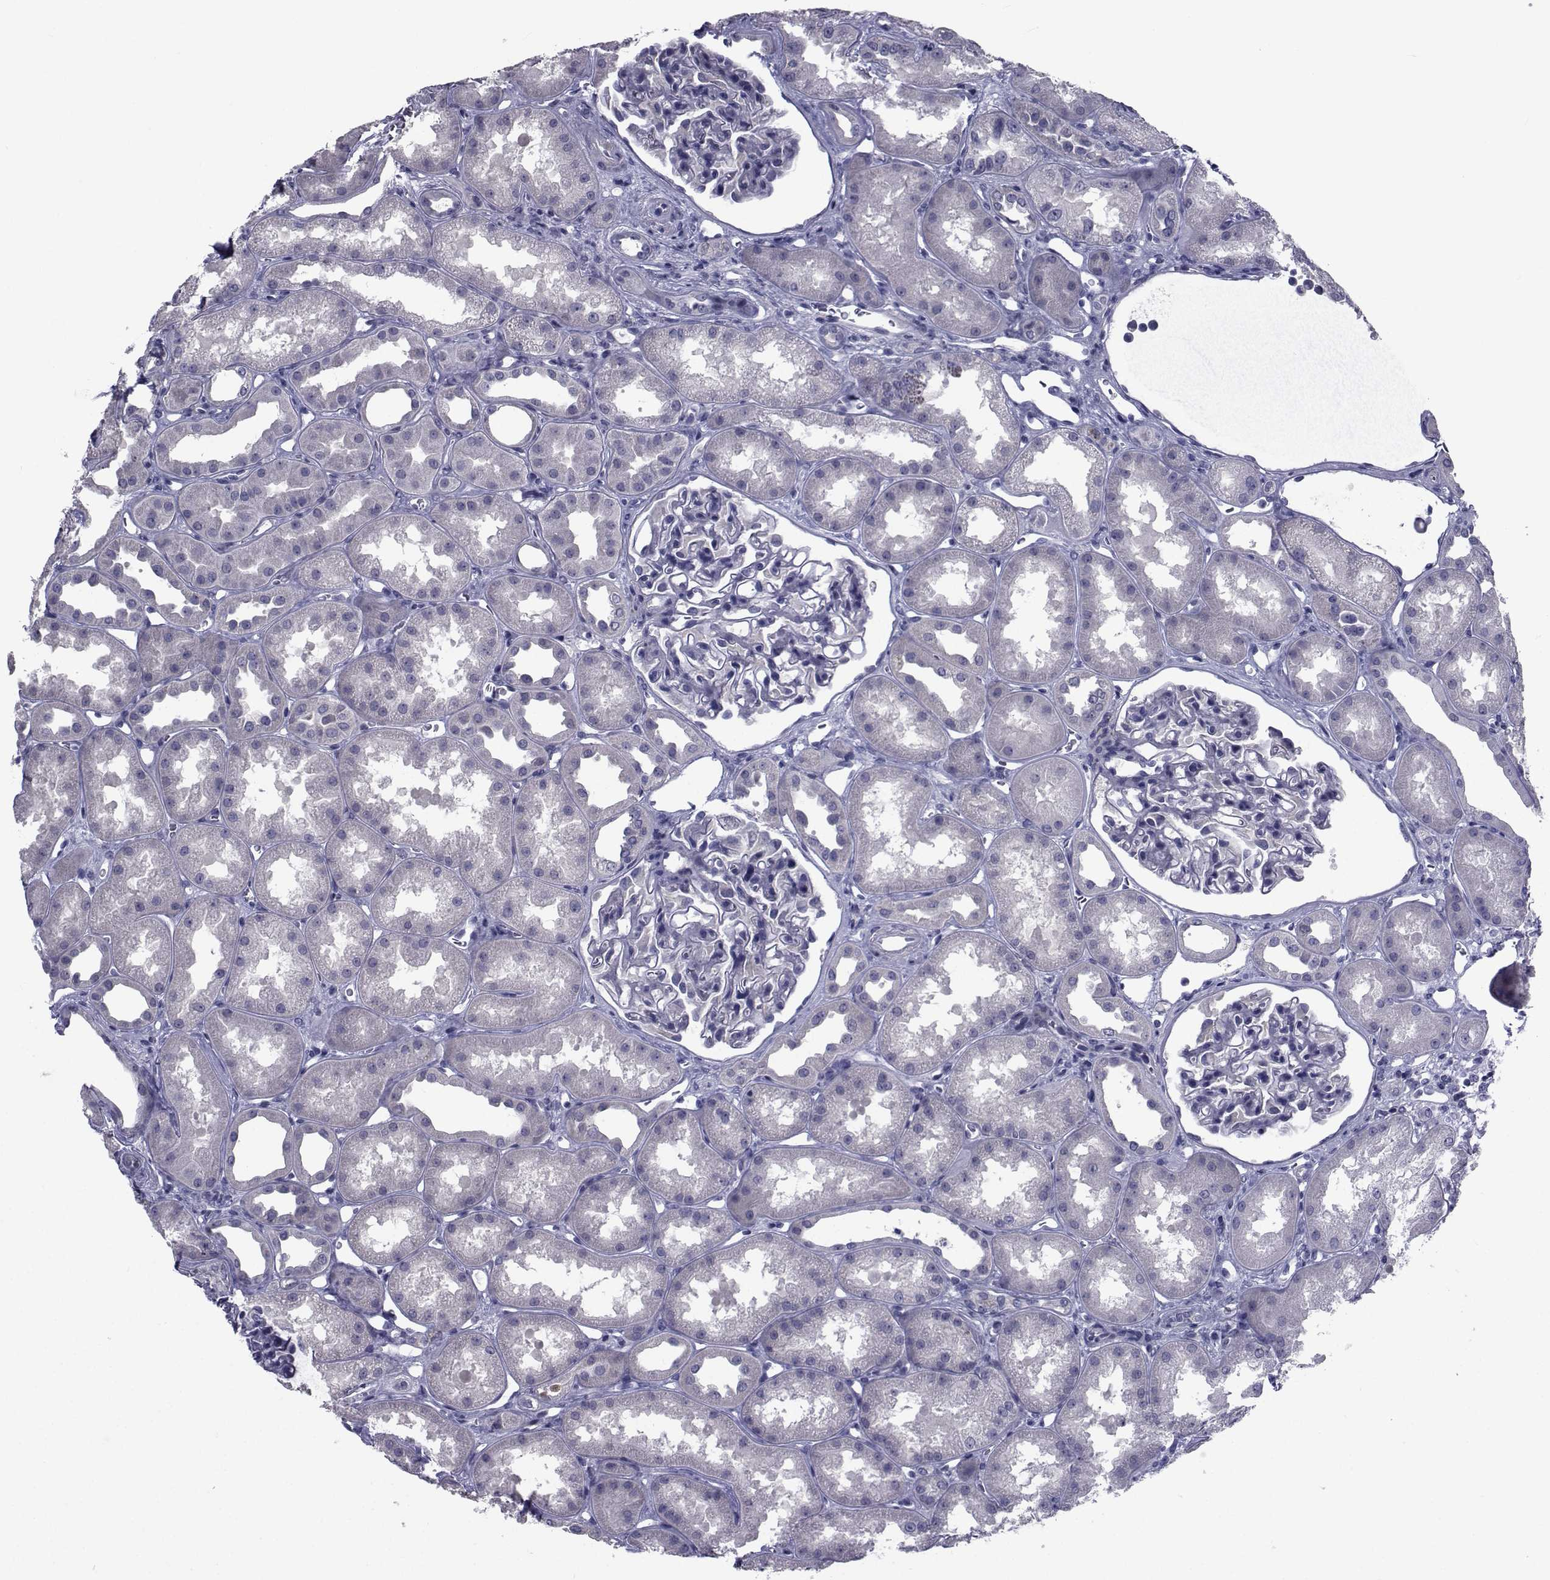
{"staining": {"intensity": "negative", "quantity": "none", "location": "none"}, "tissue": "kidney", "cell_type": "Cells in glomeruli", "image_type": "normal", "snomed": [{"axis": "morphology", "description": "Normal tissue, NOS"}, {"axis": "topography", "description": "Kidney"}], "caption": "This image is of normal kidney stained with immunohistochemistry (IHC) to label a protein in brown with the nuclei are counter-stained blue. There is no staining in cells in glomeruli. (DAB immunohistochemistry visualized using brightfield microscopy, high magnification).", "gene": "CHRNA1", "patient": {"sex": "male", "age": 61}}